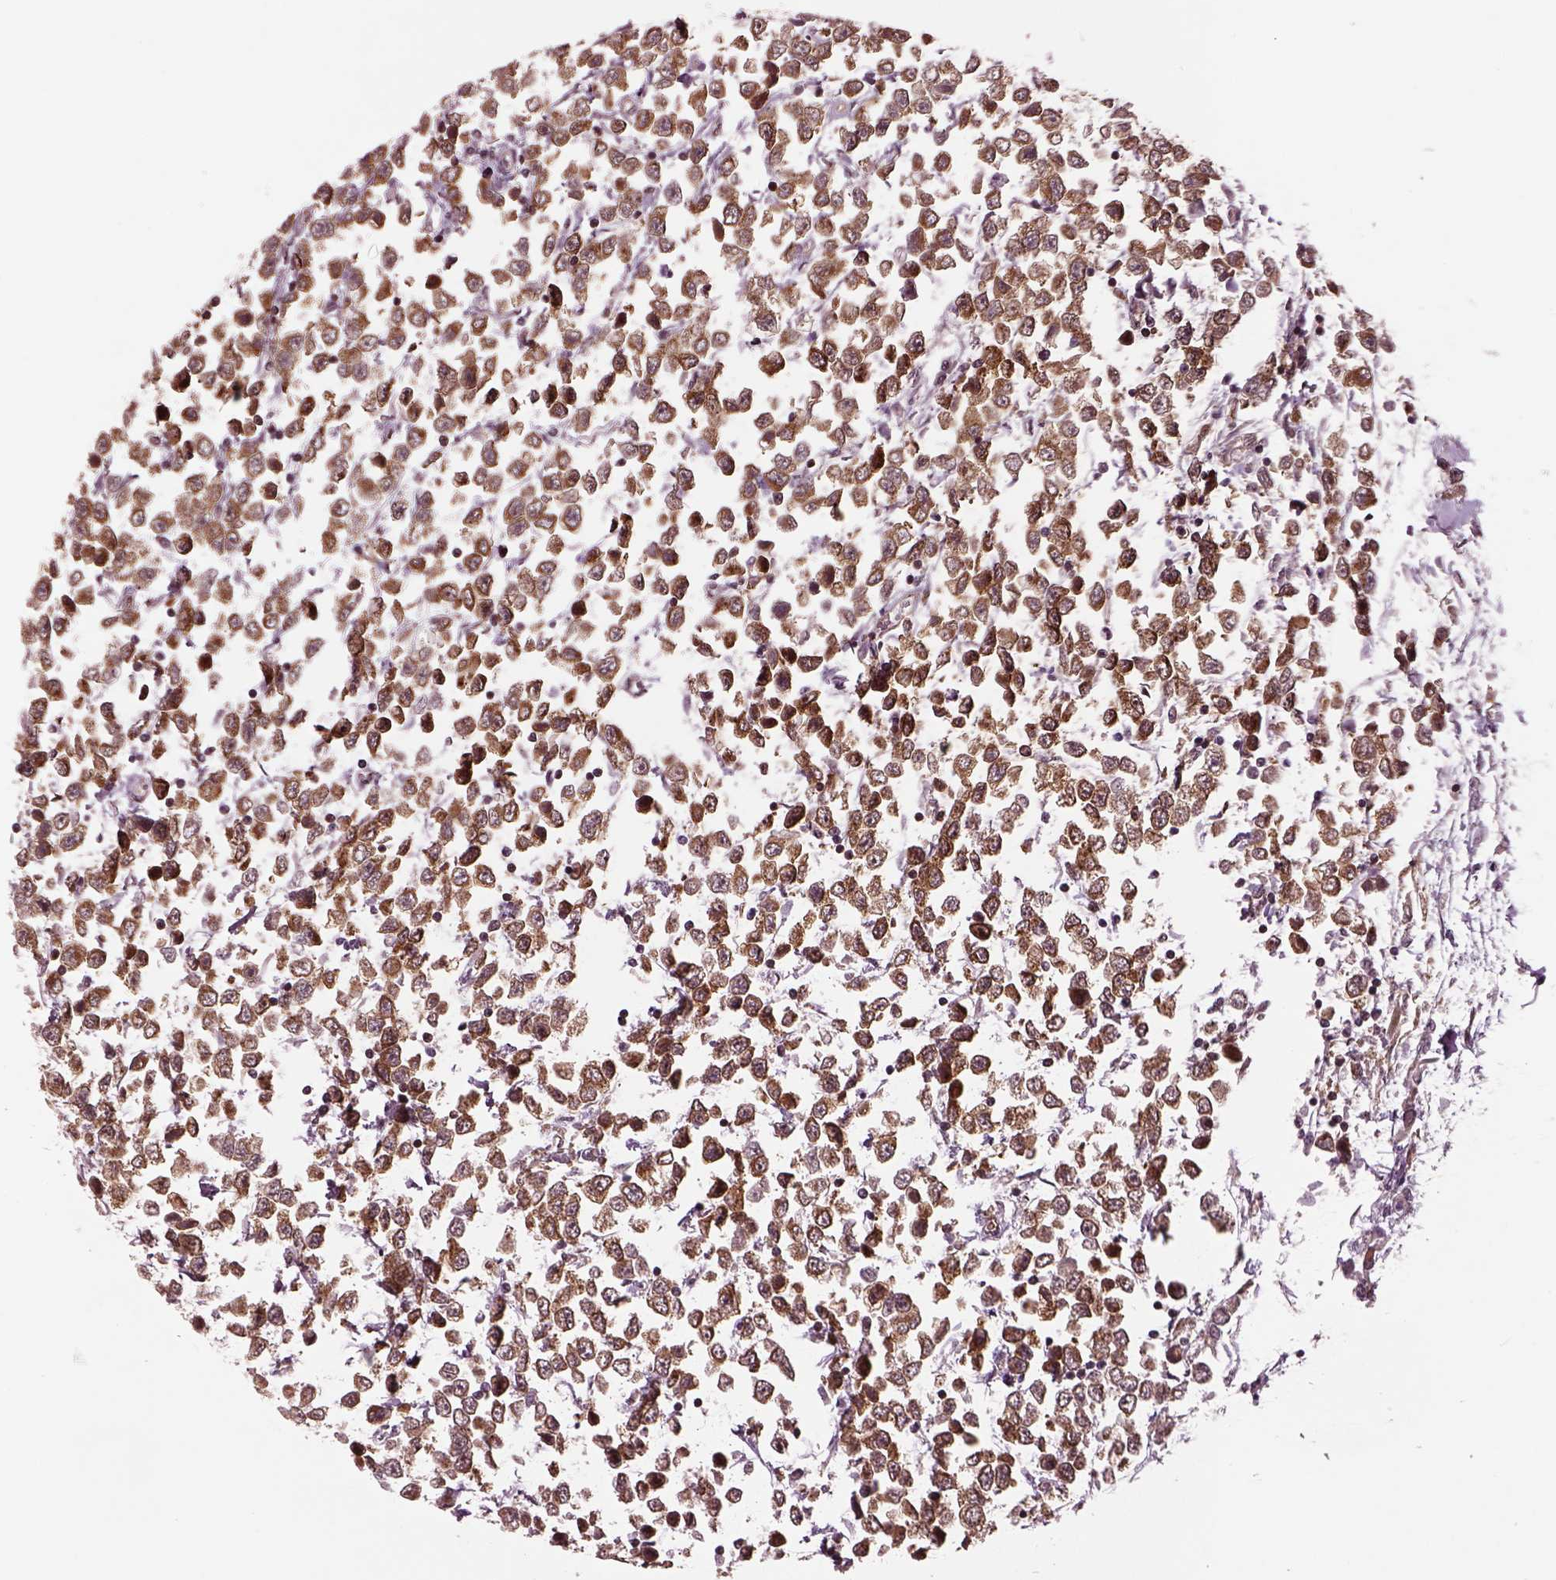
{"staining": {"intensity": "moderate", "quantity": ">75%", "location": "cytoplasmic/membranous"}, "tissue": "testis cancer", "cell_type": "Tumor cells", "image_type": "cancer", "snomed": [{"axis": "morphology", "description": "Seminoma, NOS"}, {"axis": "topography", "description": "Testis"}], "caption": "A high-resolution image shows immunohistochemistry staining of testis seminoma, which reveals moderate cytoplasmic/membranous positivity in about >75% of tumor cells. (DAB = brown stain, brightfield microscopy at high magnification).", "gene": "WASHC2A", "patient": {"sex": "male", "age": 34}}